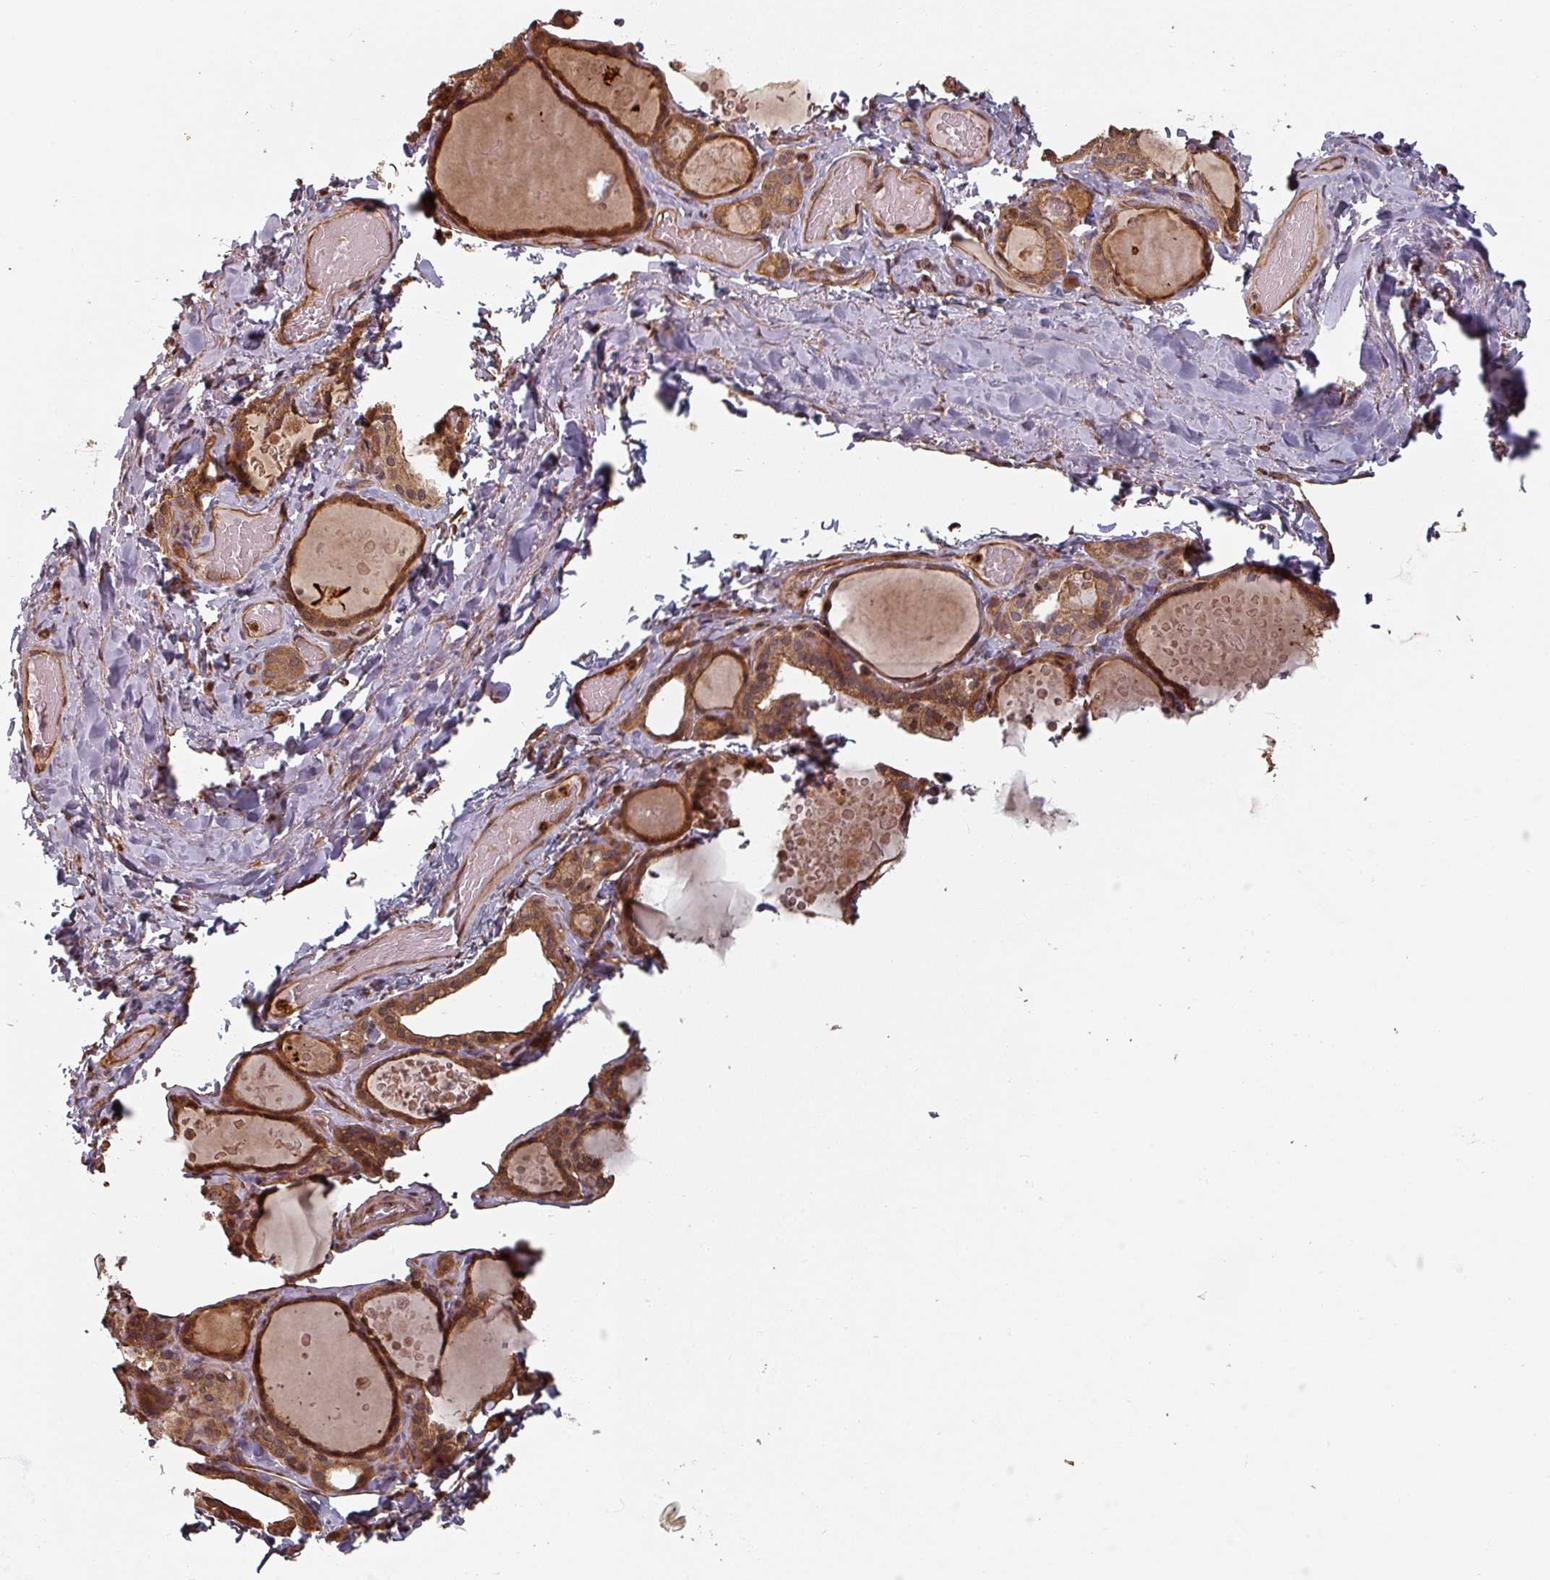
{"staining": {"intensity": "strong", "quantity": ">75%", "location": "cytoplasmic/membranous"}, "tissue": "thyroid gland", "cell_type": "Glandular cells", "image_type": "normal", "snomed": [{"axis": "morphology", "description": "Normal tissue, NOS"}, {"axis": "topography", "description": "Thyroid gland"}], "caption": "A high-resolution photomicrograph shows immunohistochemistry staining of unremarkable thyroid gland, which exhibits strong cytoplasmic/membranous positivity in approximately >75% of glandular cells. Using DAB (3,3'-diaminobenzidine) (brown) and hematoxylin (blue) stains, captured at high magnification using brightfield microscopy.", "gene": "EID1", "patient": {"sex": "female", "age": 46}}